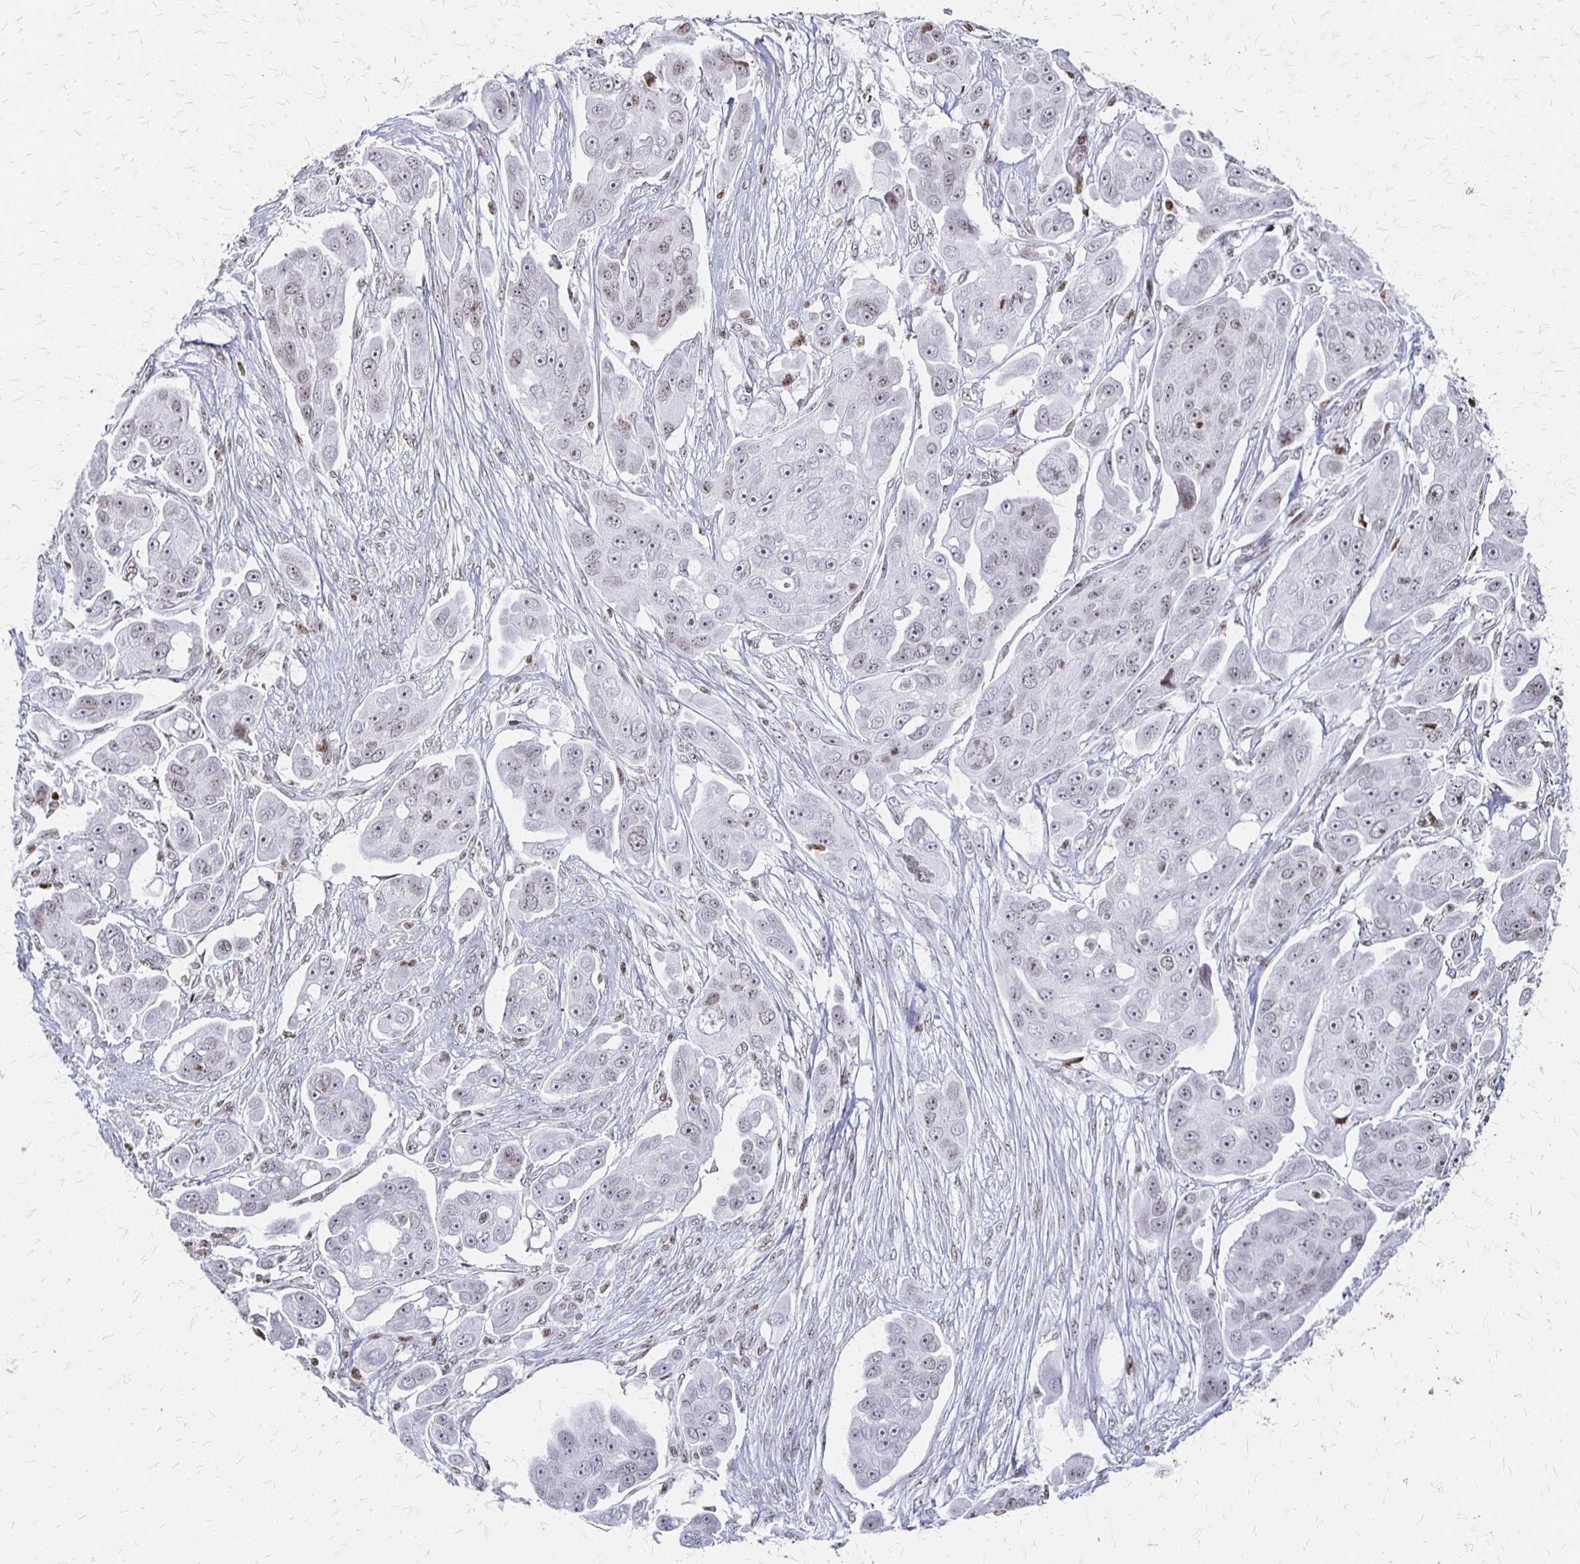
{"staining": {"intensity": "weak", "quantity": "<25%", "location": "nuclear"}, "tissue": "ovarian cancer", "cell_type": "Tumor cells", "image_type": "cancer", "snomed": [{"axis": "morphology", "description": "Carcinoma, endometroid"}, {"axis": "topography", "description": "Ovary"}], "caption": "High power microscopy micrograph of an immunohistochemistry image of endometroid carcinoma (ovarian), revealing no significant expression in tumor cells.", "gene": "ZNF280C", "patient": {"sex": "female", "age": 70}}